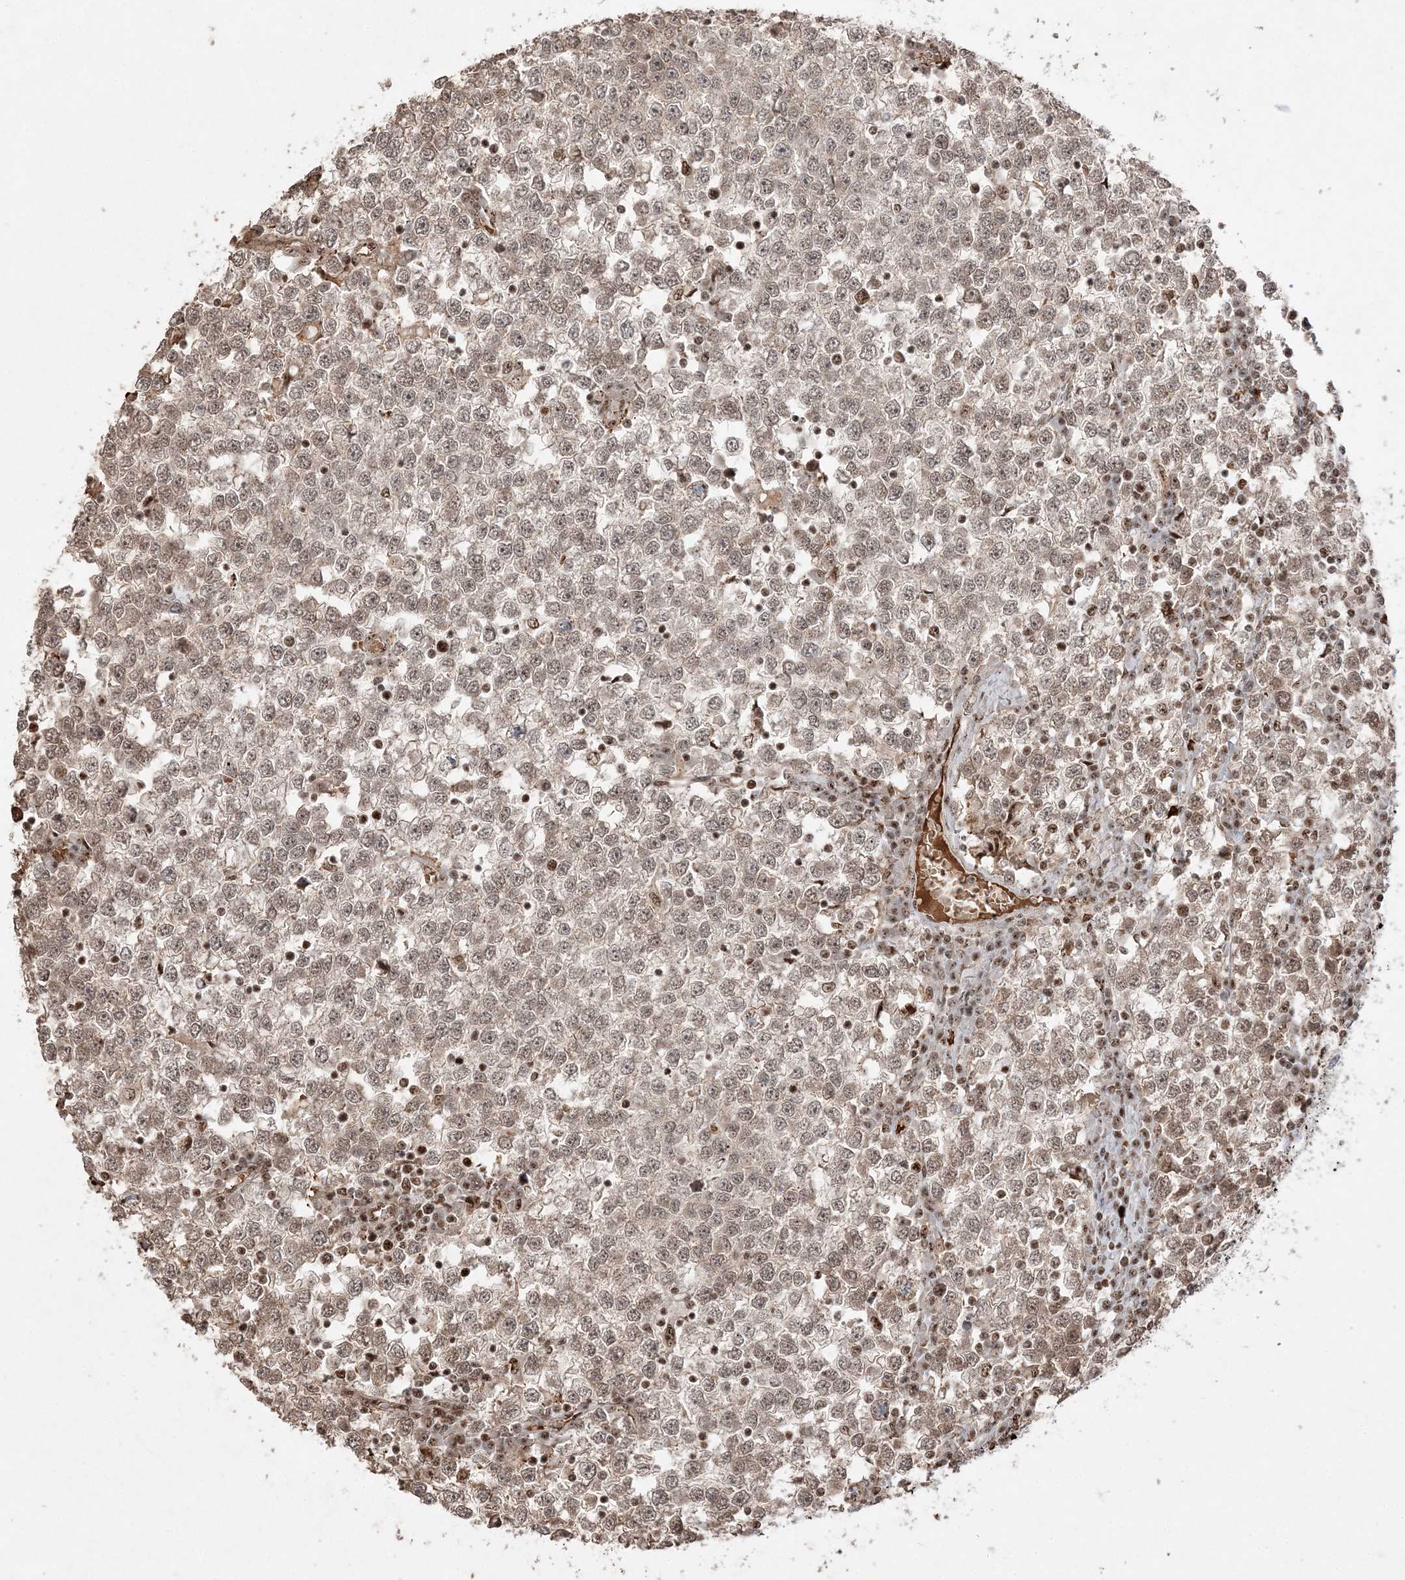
{"staining": {"intensity": "moderate", "quantity": ">75%", "location": "nuclear"}, "tissue": "testis cancer", "cell_type": "Tumor cells", "image_type": "cancer", "snomed": [{"axis": "morphology", "description": "Seminoma, NOS"}, {"axis": "topography", "description": "Testis"}], "caption": "The micrograph demonstrates immunohistochemical staining of testis seminoma. There is moderate nuclear expression is present in approximately >75% of tumor cells.", "gene": "RBM17", "patient": {"sex": "male", "age": 65}}